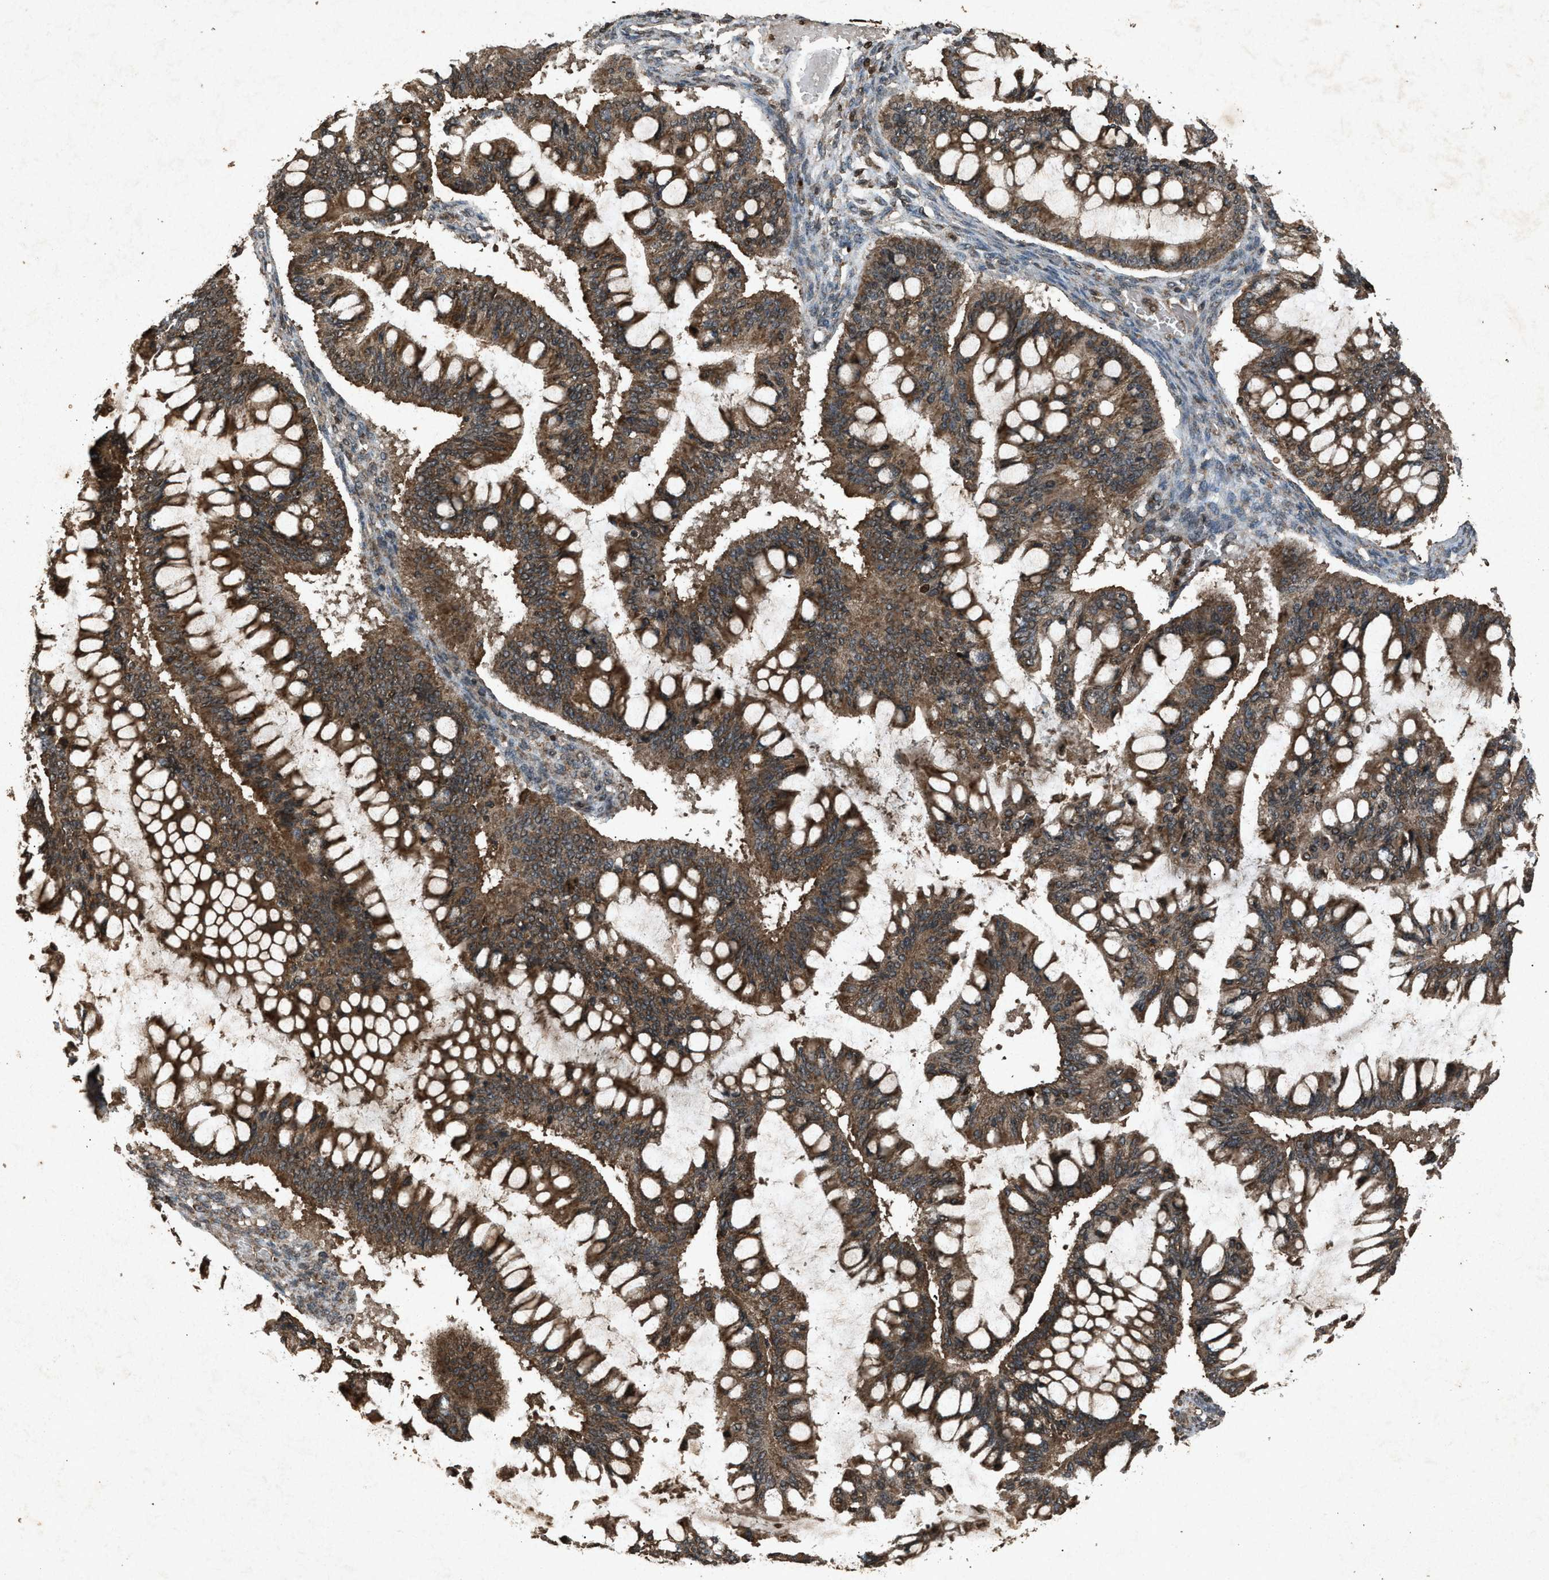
{"staining": {"intensity": "strong", "quantity": ">75%", "location": "cytoplasmic/membranous"}, "tissue": "ovarian cancer", "cell_type": "Tumor cells", "image_type": "cancer", "snomed": [{"axis": "morphology", "description": "Cystadenocarcinoma, mucinous, NOS"}, {"axis": "topography", "description": "Ovary"}], "caption": "Immunohistochemistry (IHC) (DAB) staining of ovarian cancer displays strong cytoplasmic/membranous protein expression in about >75% of tumor cells.", "gene": "OAS1", "patient": {"sex": "female", "age": 73}}